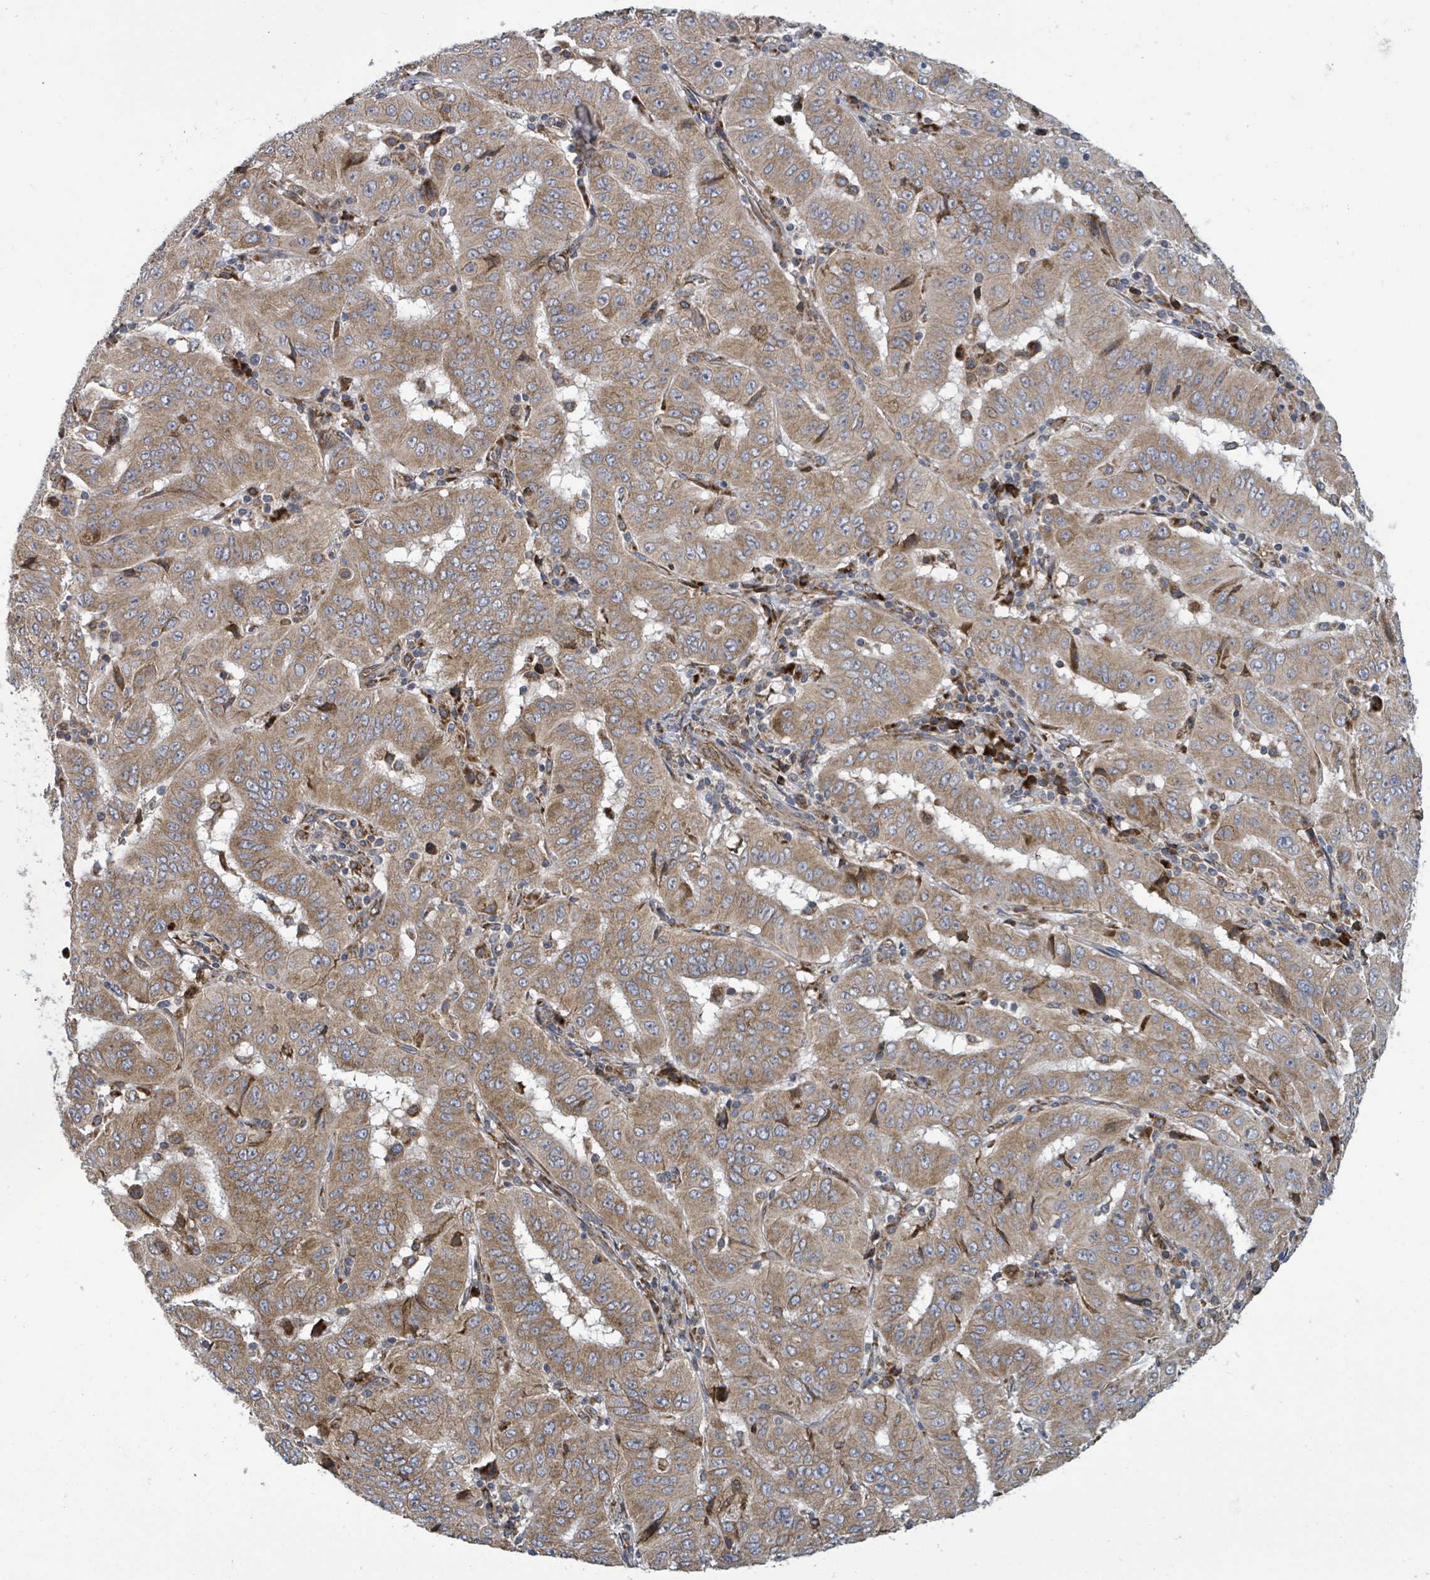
{"staining": {"intensity": "moderate", "quantity": ">75%", "location": "cytoplasmic/membranous"}, "tissue": "pancreatic cancer", "cell_type": "Tumor cells", "image_type": "cancer", "snomed": [{"axis": "morphology", "description": "Adenocarcinoma, NOS"}, {"axis": "topography", "description": "Pancreas"}], "caption": "Human pancreatic adenocarcinoma stained for a protein (brown) shows moderate cytoplasmic/membranous positive staining in about >75% of tumor cells.", "gene": "NOMO1", "patient": {"sex": "male", "age": 63}}